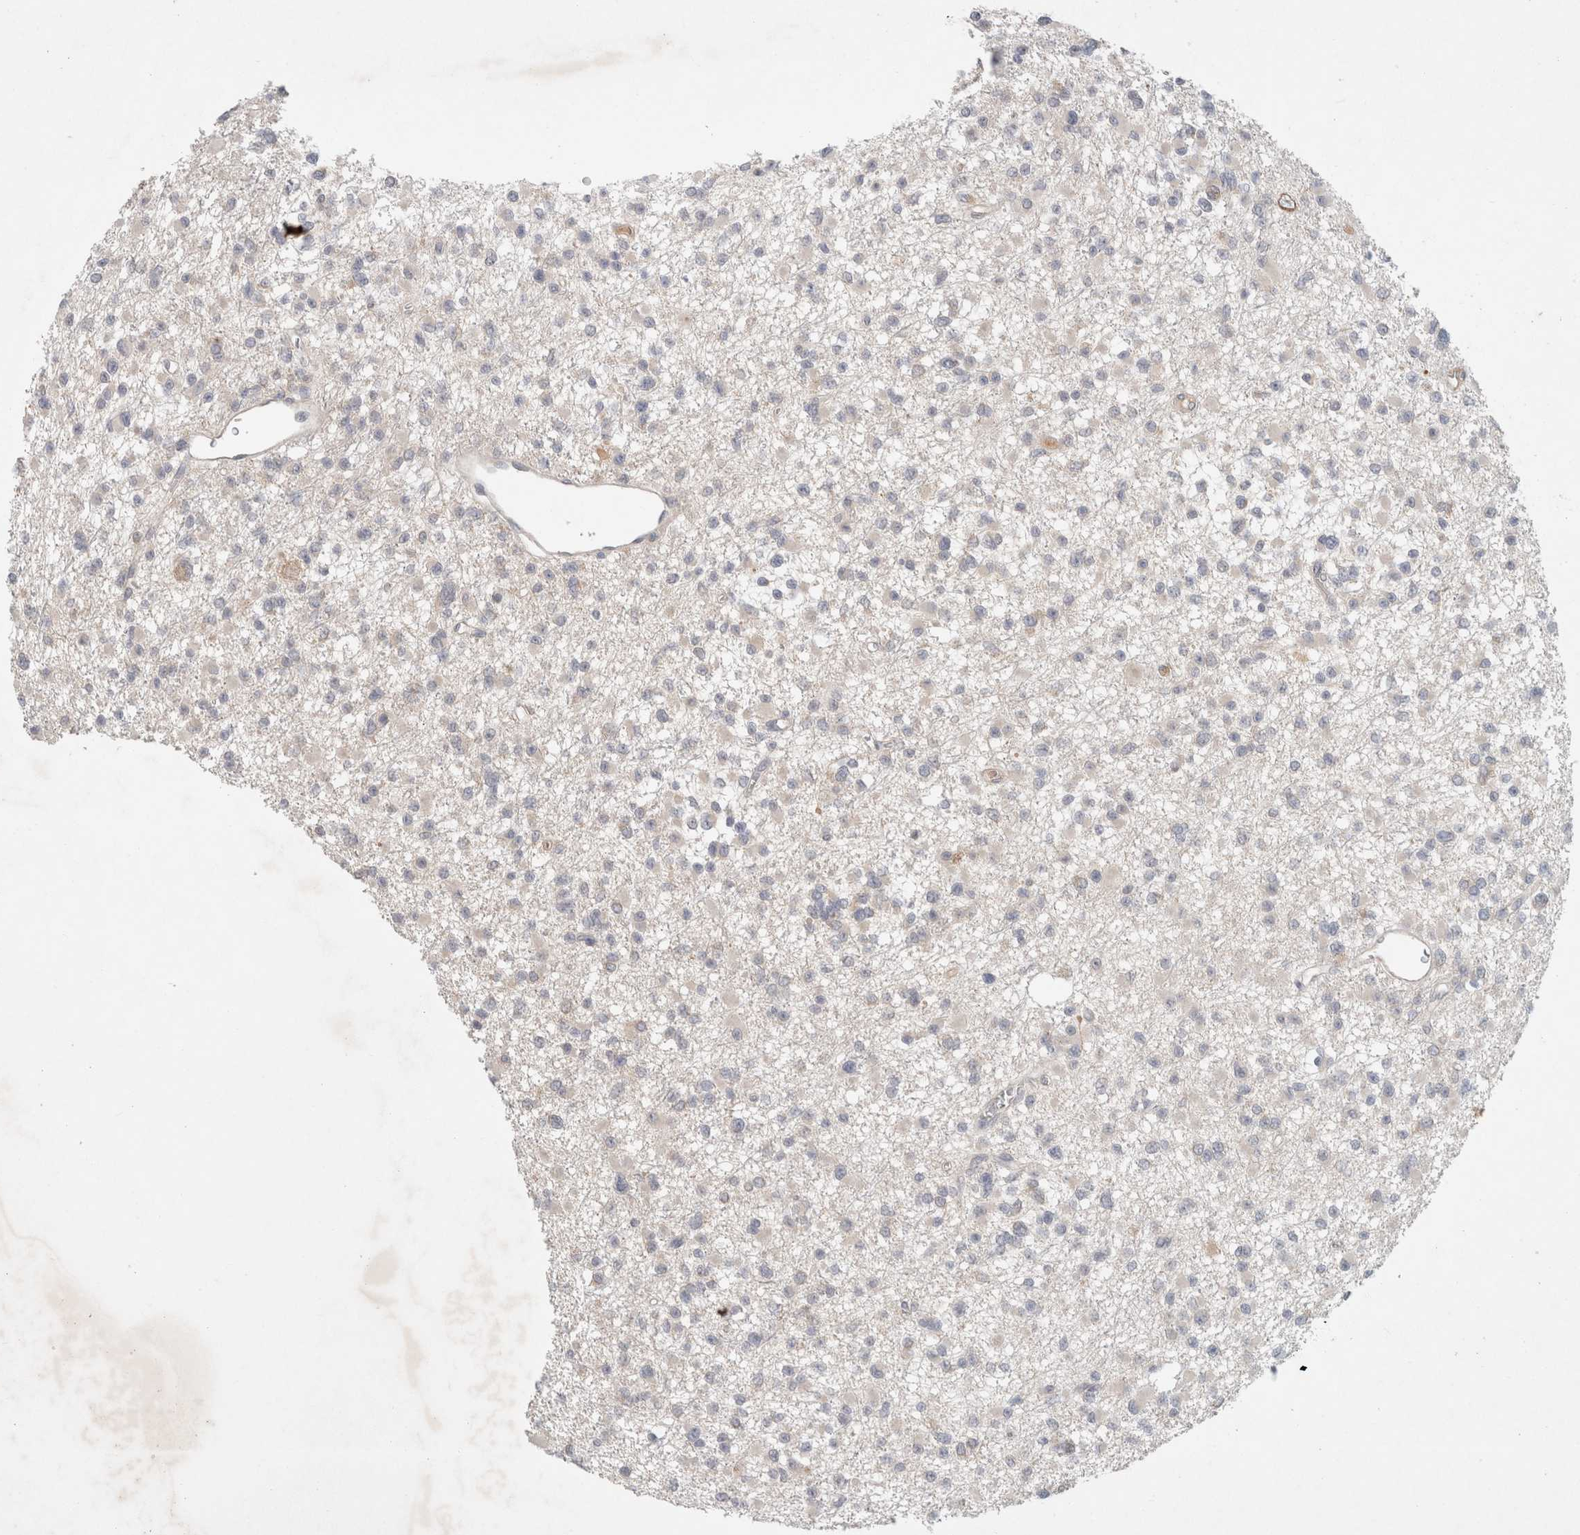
{"staining": {"intensity": "weak", "quantity": "<25%", "location": "cytoplasmic/membranous"}, "tissue": "glioma", "cell_type": "Tumor cells", "image_type": "cancer", "snomed": [{"axis": "morphology", "description": "Glioma, malignant, Low grade"}, {"axis": "topography", "description": "Brain"}], "caption": "Immunohistochemical staining of malignant glioma (low-grade) displays no significant staining in tumor cells. Nuclei are stained in blue.", "gene": "RASAL2", "patient": {"sex": "female", "age": 22}}